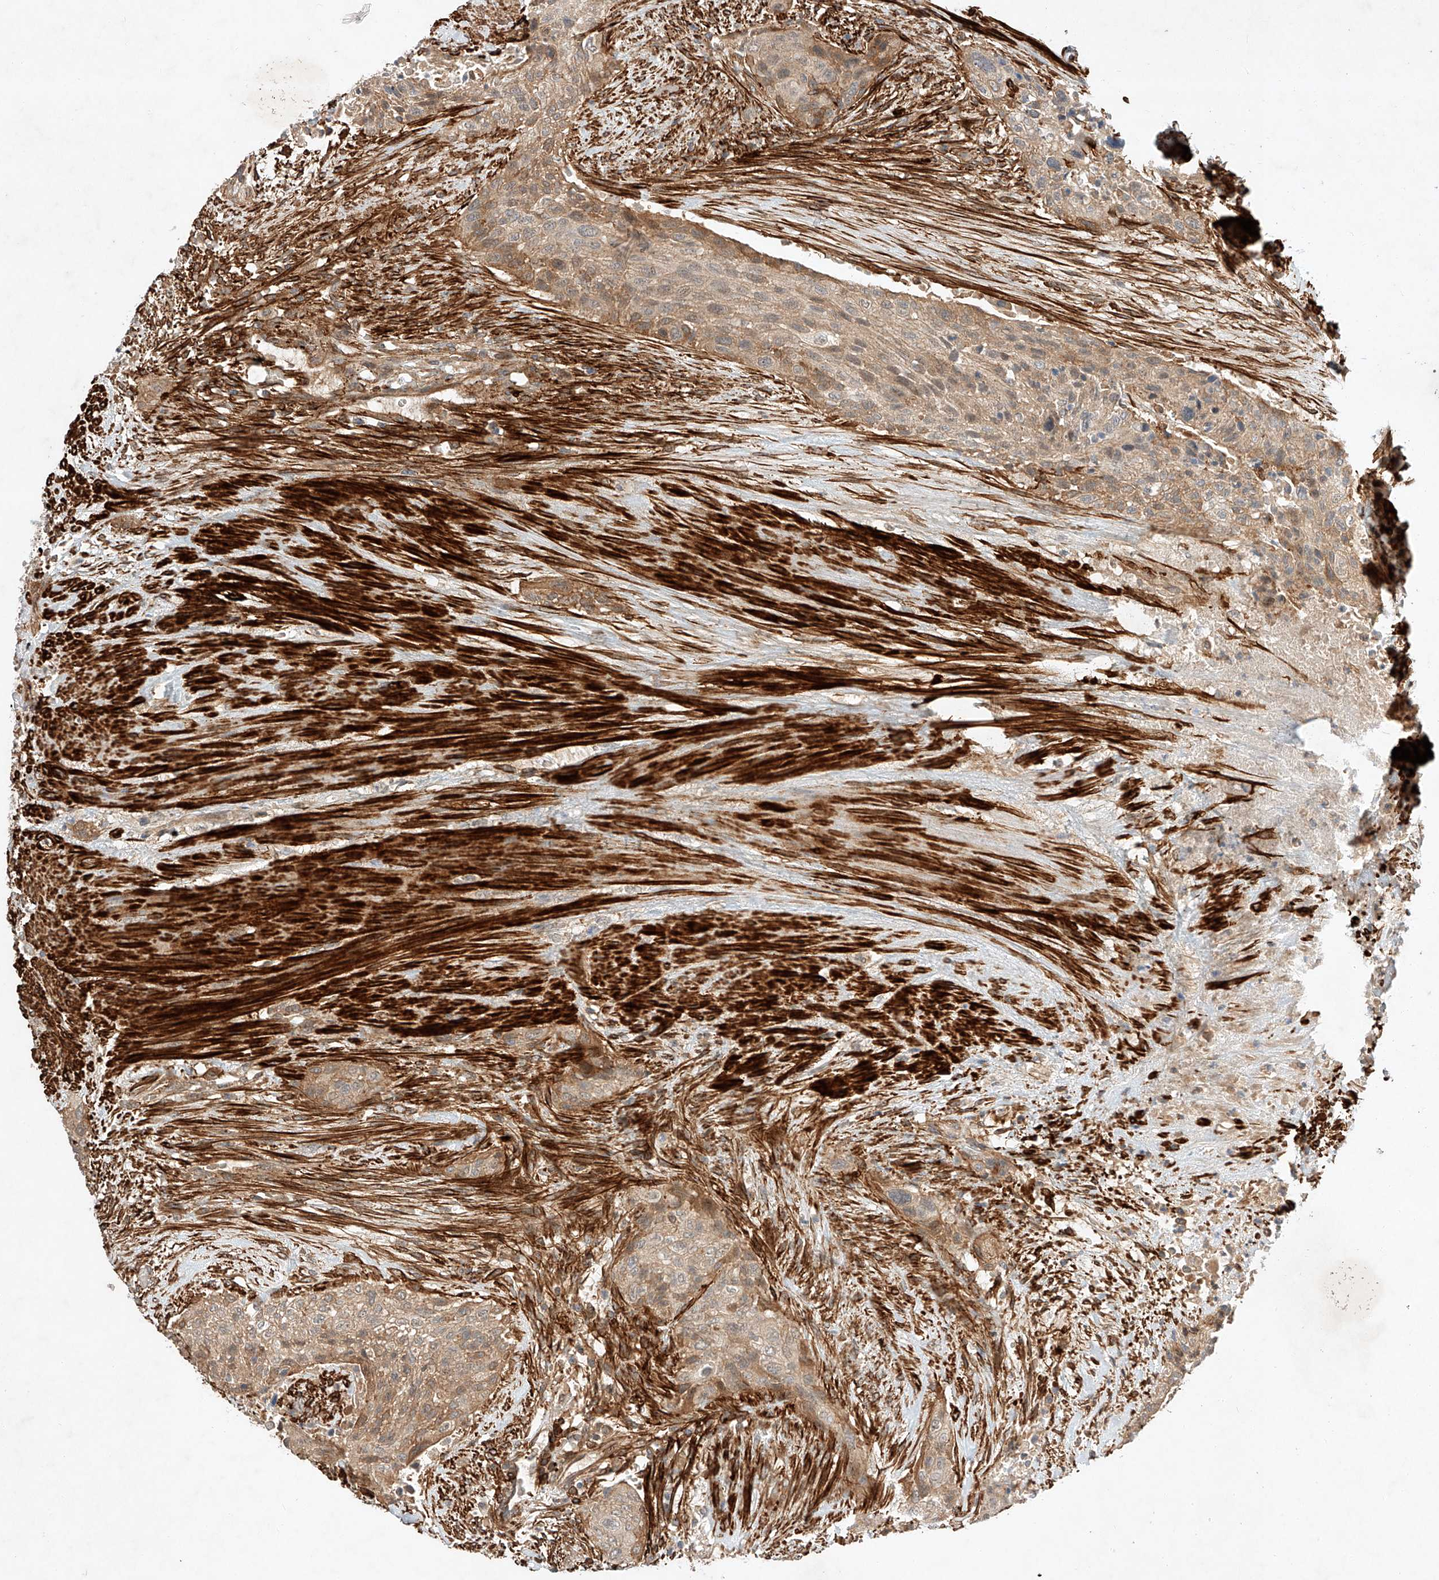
{"staining": {"intensity": "moderate", "quantity": ">75%", "location": "cytoplasmic/membranous"}, "tissue": "urothelial cancer", "cell_type": "Tumor cells", "image_type": "cancer", "snomed": [{"axis": "morphology", "description": "Urothelial carcinoma, High grade"}, {"axis": "topography", "description": "Urinary bladder"}], "caption": "IHC of human high-grade urothelial carcinoma reveals medium levels of moderate cytoplasmic/membranous positivity in about >75% of tumor cells.", "gene": "ARHGAP33", "patient": {"sex": "male", "age": 35}}